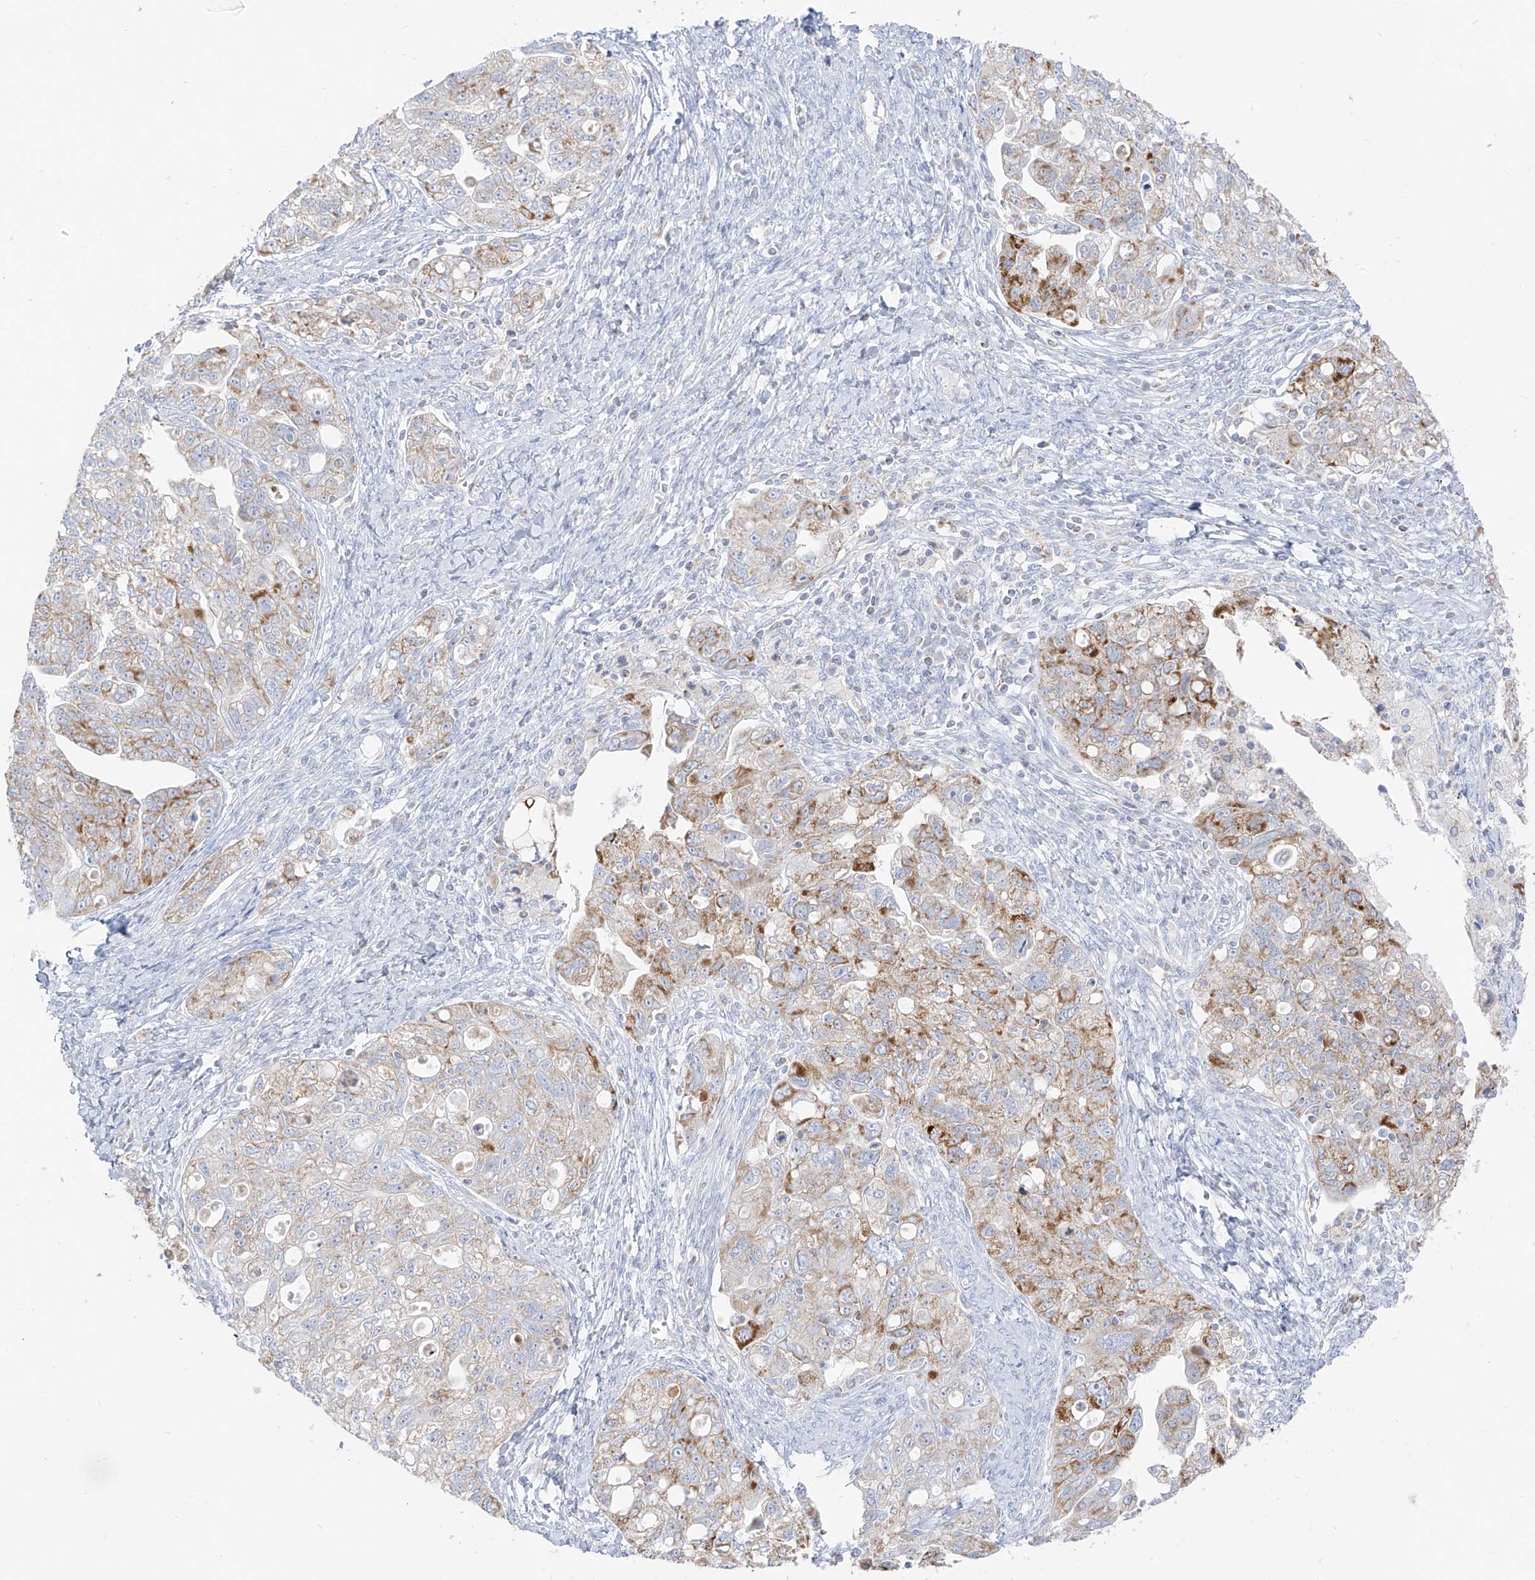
{"staining": {"intensity": "moderate", "quantity": "25%-75%", "location": "cytoplasmic/membranous"}, "tissue": "ovarian cancer", "cell_type": "Tumor cells", "image_type": "cancer", "snomed": [{"axis": "morphology", "description": "Carcinoma, NOS"}, {"axis": "morphology", "description": "Cystadenocarcinoma, serous, NOS"}, {"axis": "topography", "description": "Ovary"}], "caption": "Tumor cells demonstrate moderate cytoplasmic/membranous staining in approximately 25%-75% of cells in ovarian cancer (serous cystadenocarcinoma).", "gene": "ETHE1", "patient": {"sex": "female", "age": 69}}